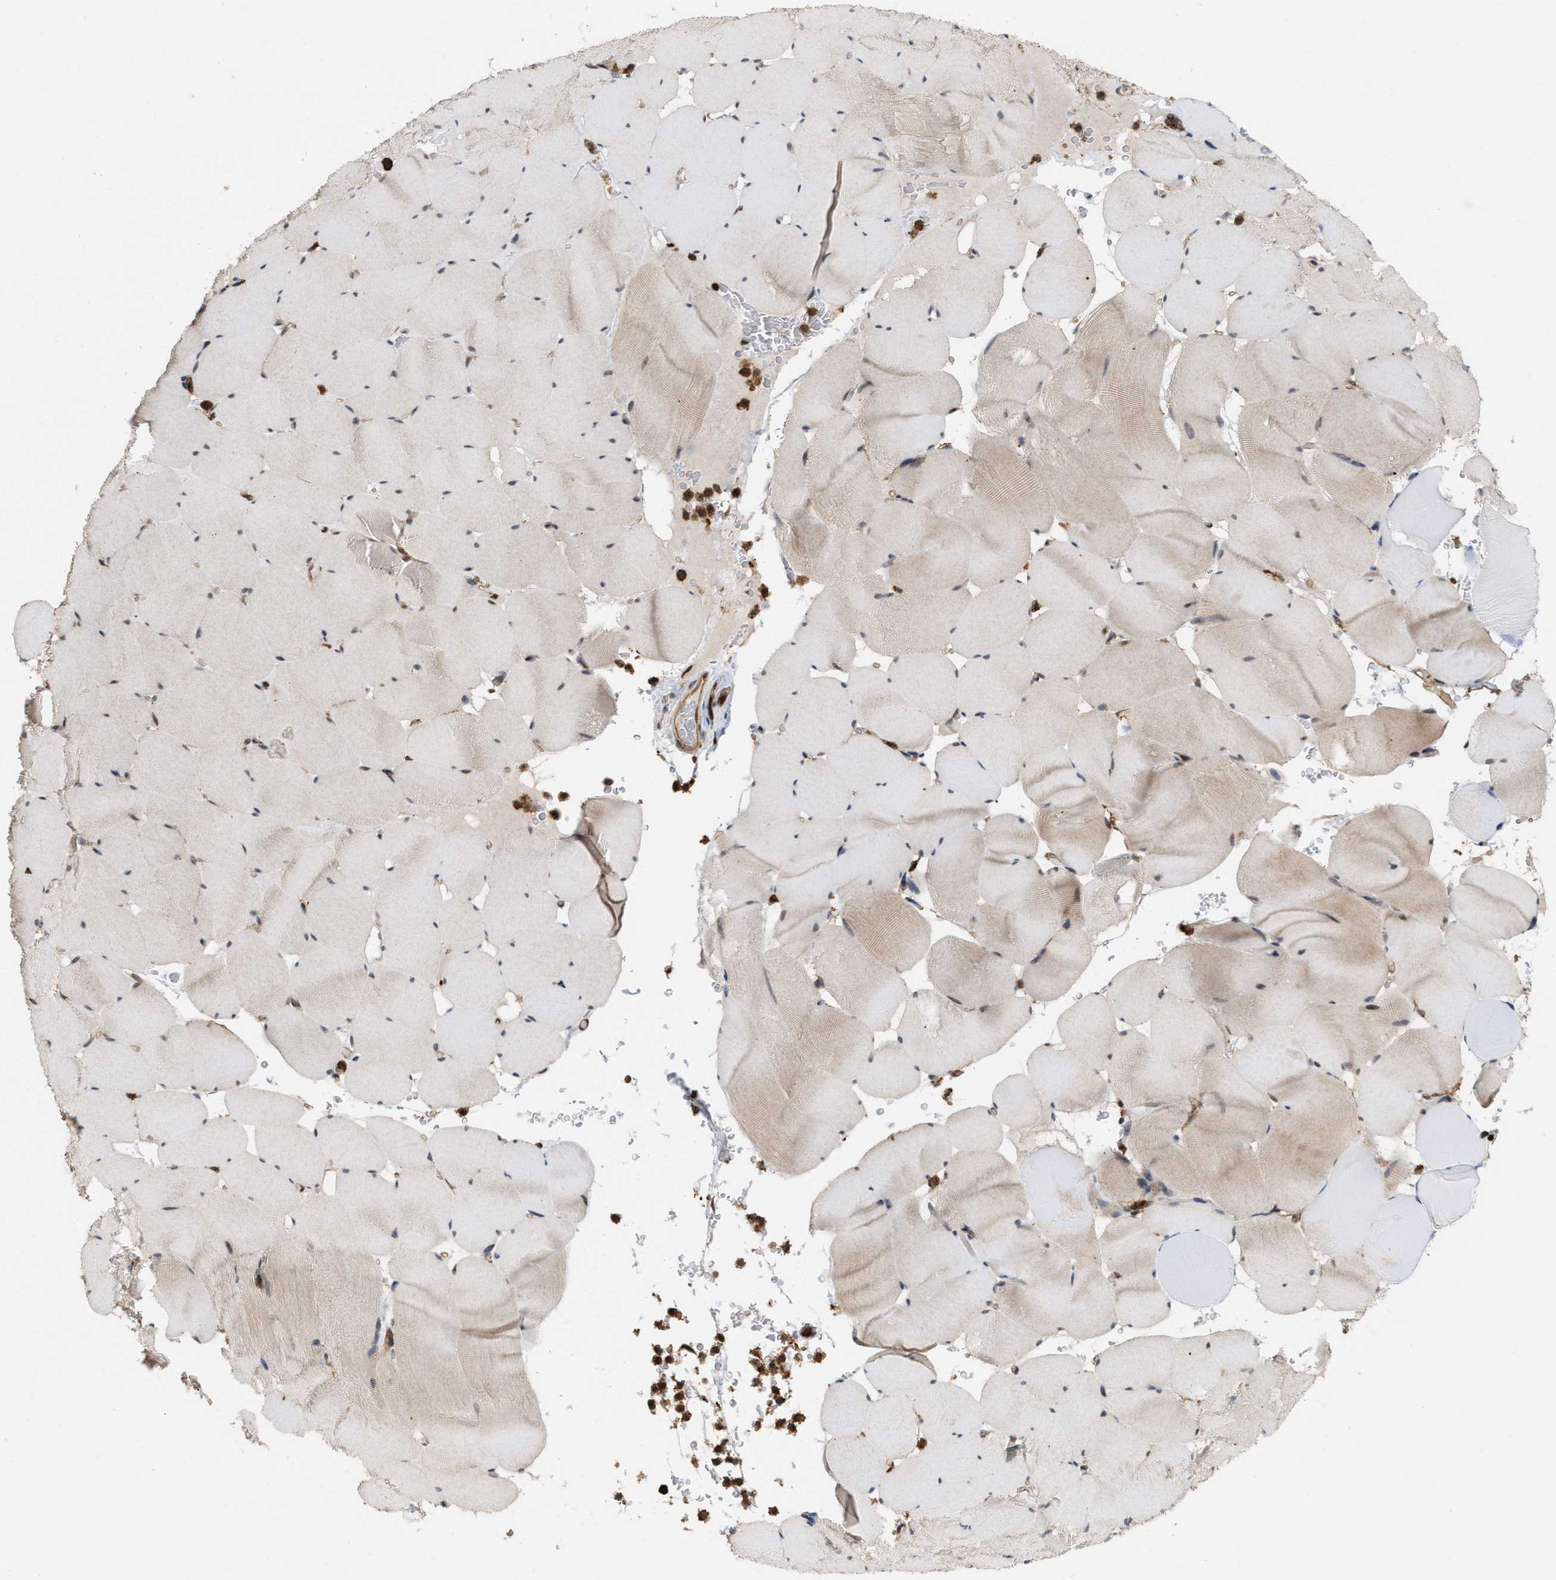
{"staining": {"intensity": "weak", "quantity": "<25%", "location": "cytoplasmic/membranous"}, "tissue": "skeletal muscle", "cell_type": "Myocytes", "image_type": "normal", "snomed": [{"axis": "morphology", "description": "Normal tissue, NOS"}, {"axis": "topography", "description": "Skeletal muscle"}], "caption": "An image of skeletal muscle stained for a protein shows no brown staining in myocytes.", "gene": "IQCE", "patient": {"sex": "male", "age": 62}}